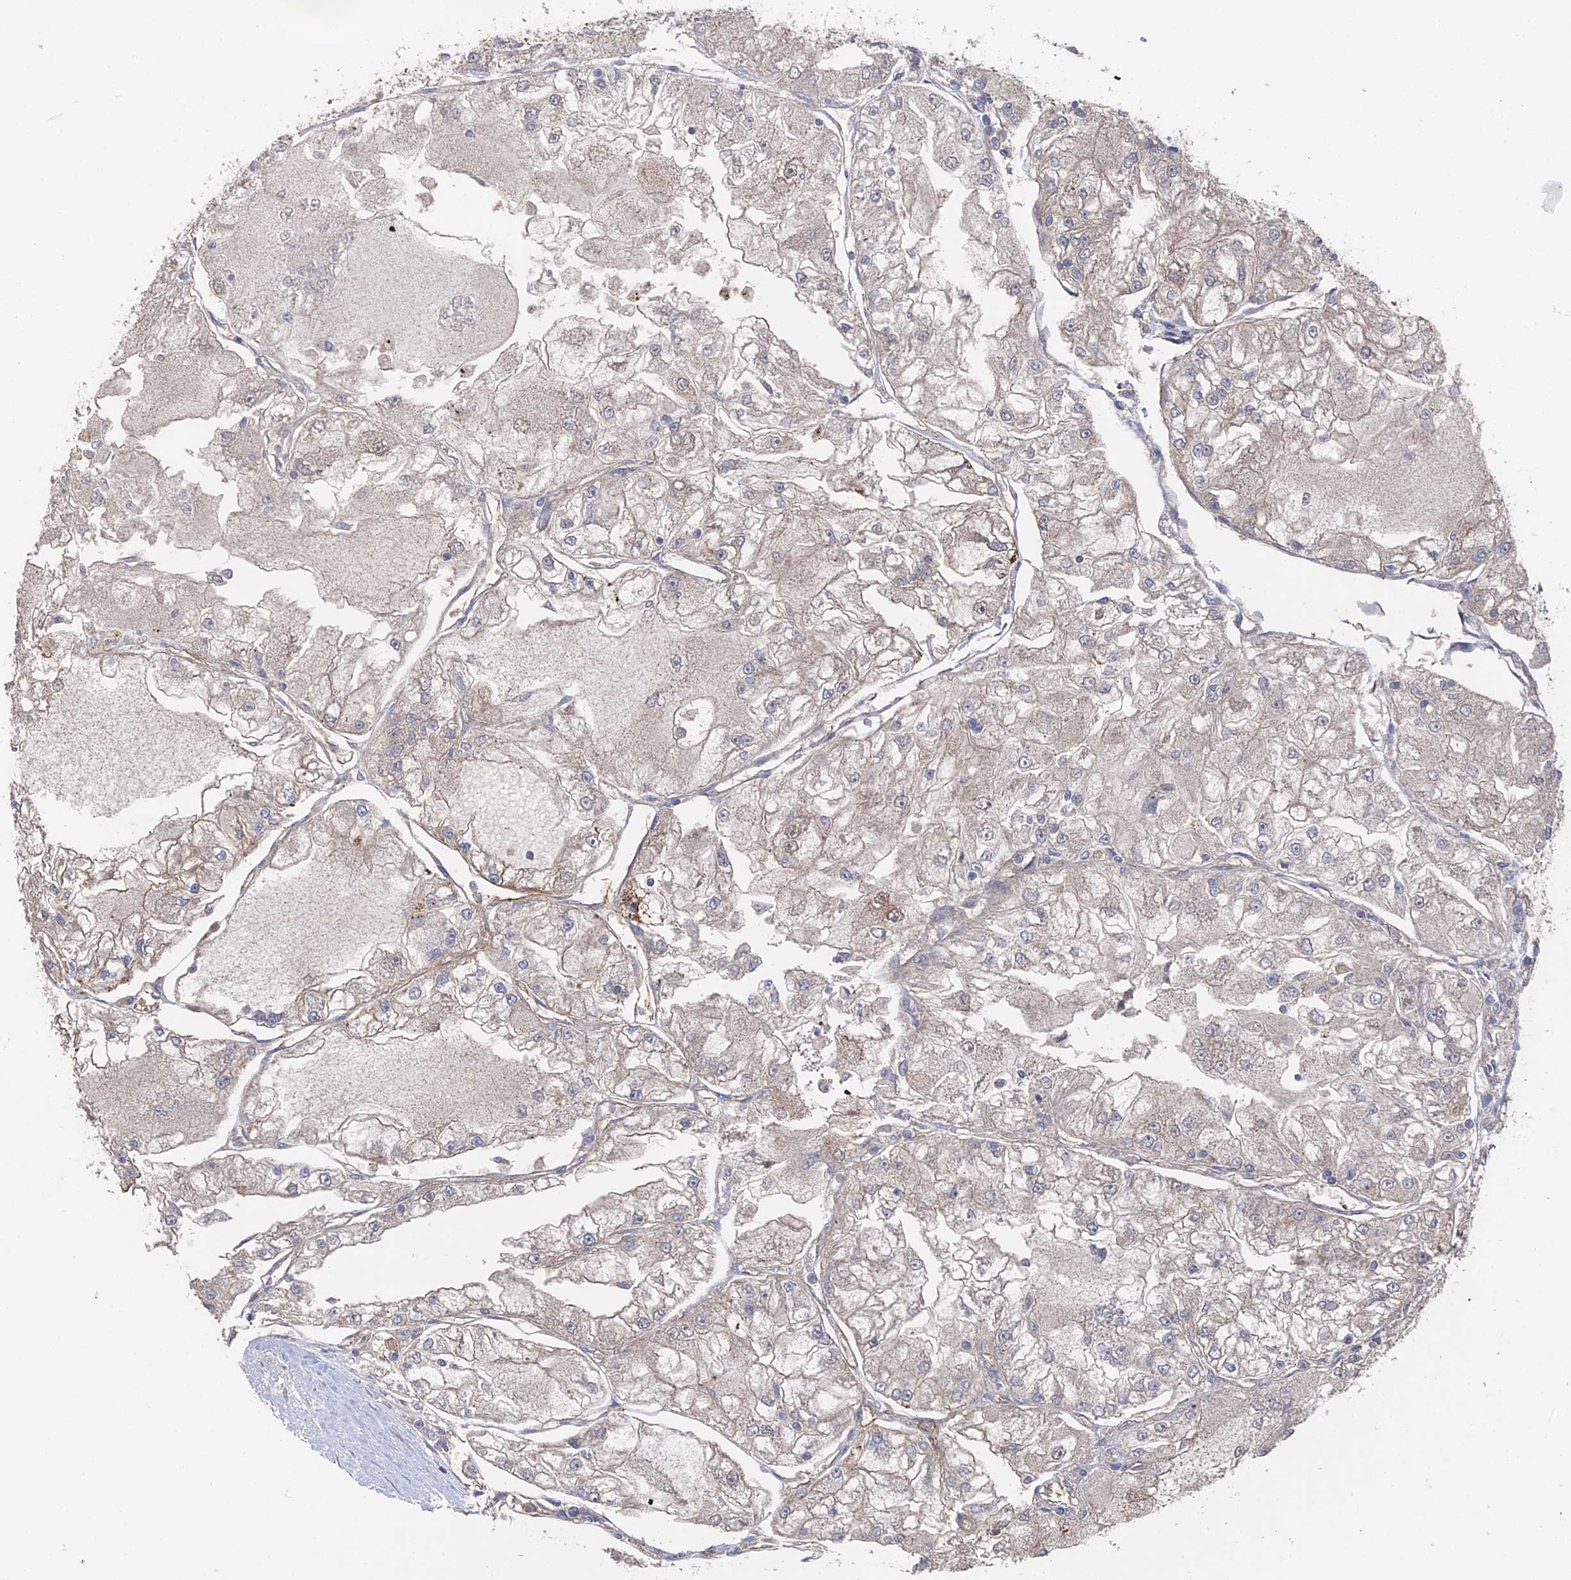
{"staining": {"intensity": "weak", "quantity": "<25%", "location": "cytoplasmic/membranous"}, "tissue": "renal cancer", "cell_type": "Tumor cells", "image_type": "cancer", "snomed": [{"axis": "morphology", "description": "Adenocarcinoma, NOS"}, {"axis": "topography", "description": "Kidney"}], "caption": "This is a histopathology image of IHC staining of adenocarcinoma (renal), which shows no positivity in tumor cells. (DAB (3,3'-diaminobenzidine) immunohistochemistry, high magnification).", "gene": "SNX11", "patient": {"sex": "female", "age": 72}}